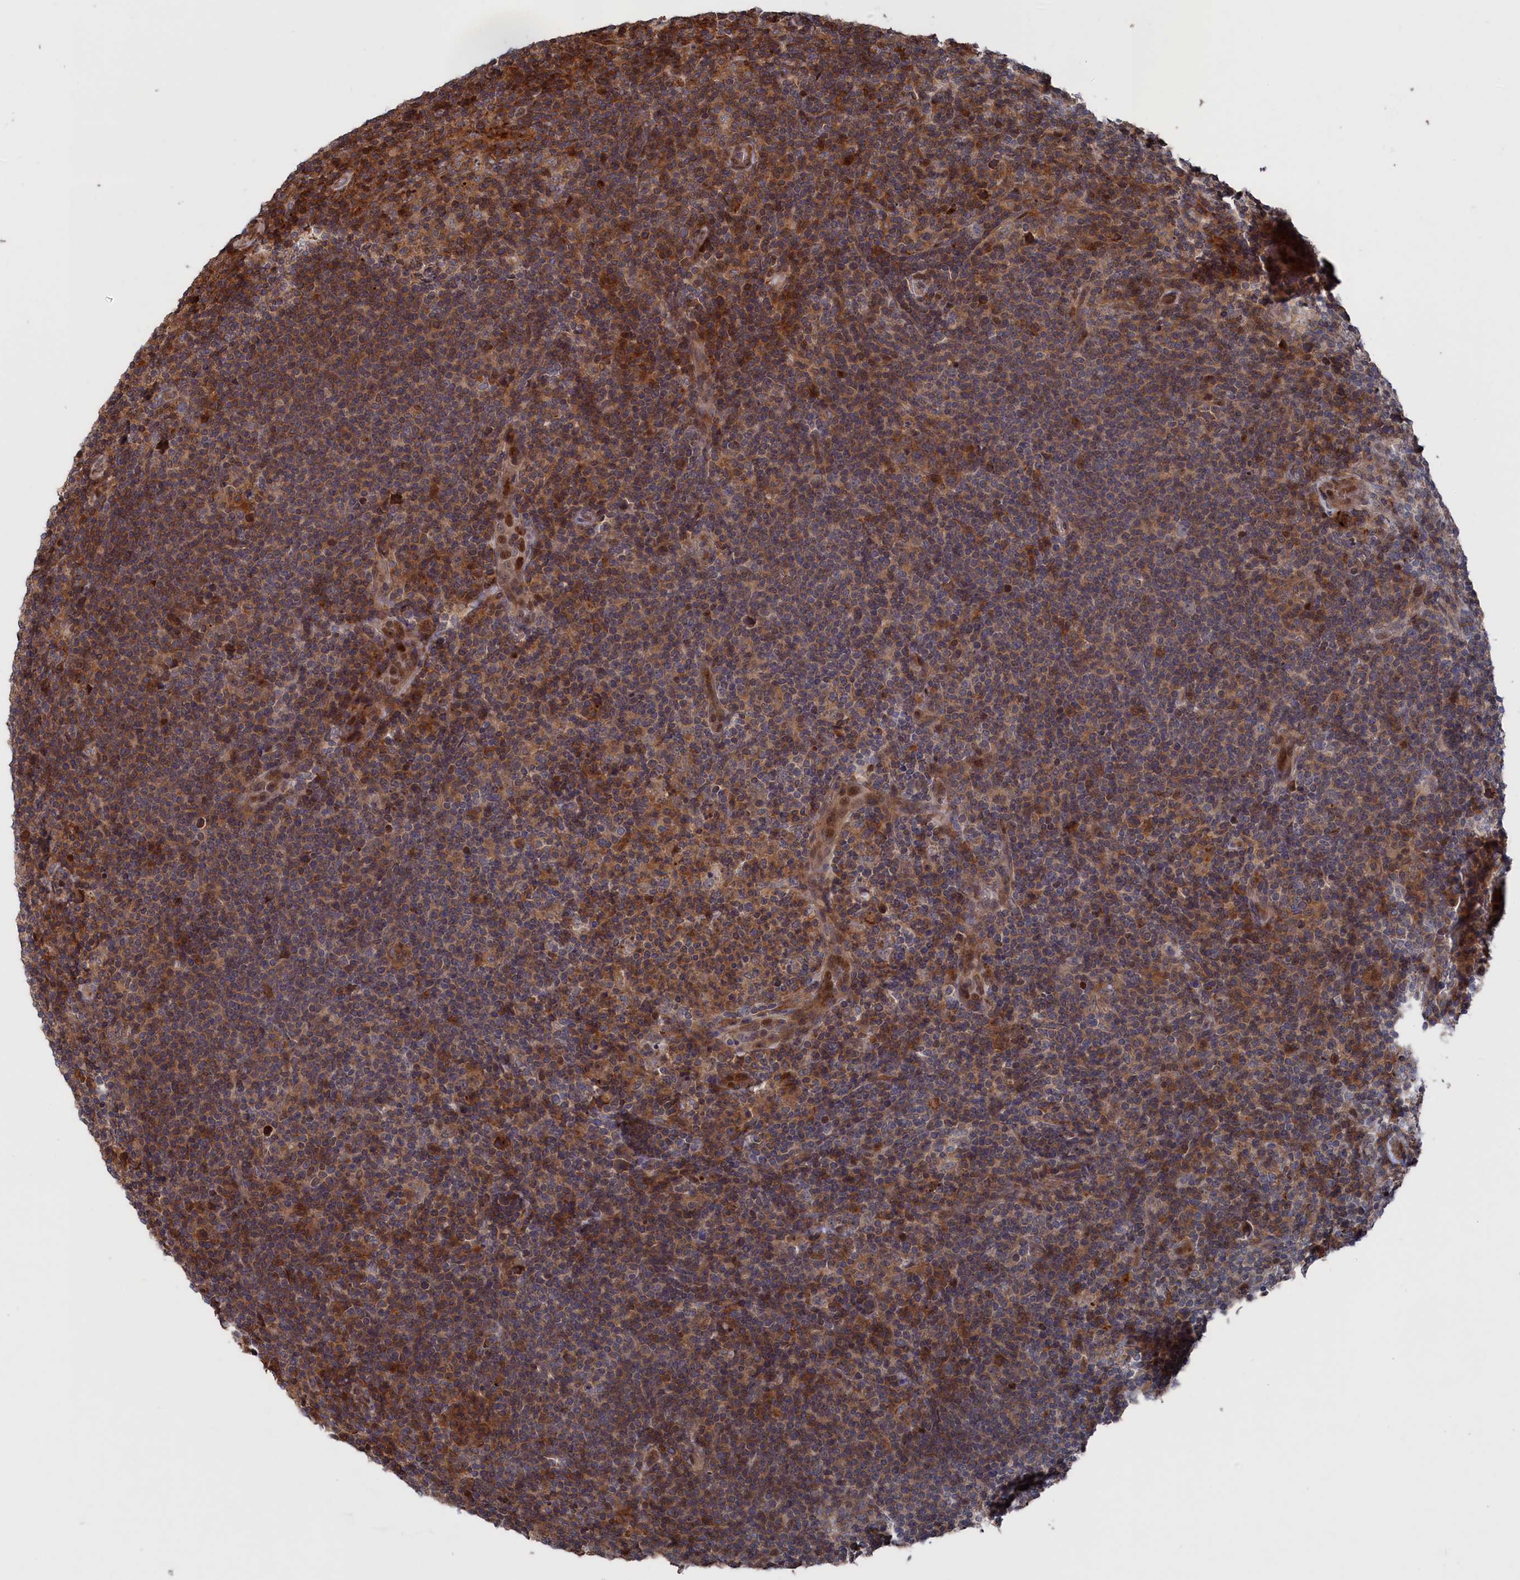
{"staining": {"intensity": "moderate", "quantity": "<25%", "location": "cytoplasmic/membranous"}, "tissue": "lymphoma", "cell_type": "Tumor cells", "image_type": "cancer", "snomed": [{"axis": "morphology", "description": "Hodgkin's disease, NOS"}, {"axis": "topography", "description": "Lymph node"}], "caption": "Approximately <25% of tumor cells in lymphoma demonstrate moderate cytoplasmic/membranous protein staining as visualized by brown immunohistochemical staining.", "gene": "PLA2G15", "patient": {"sex": "female", "age": 57}}